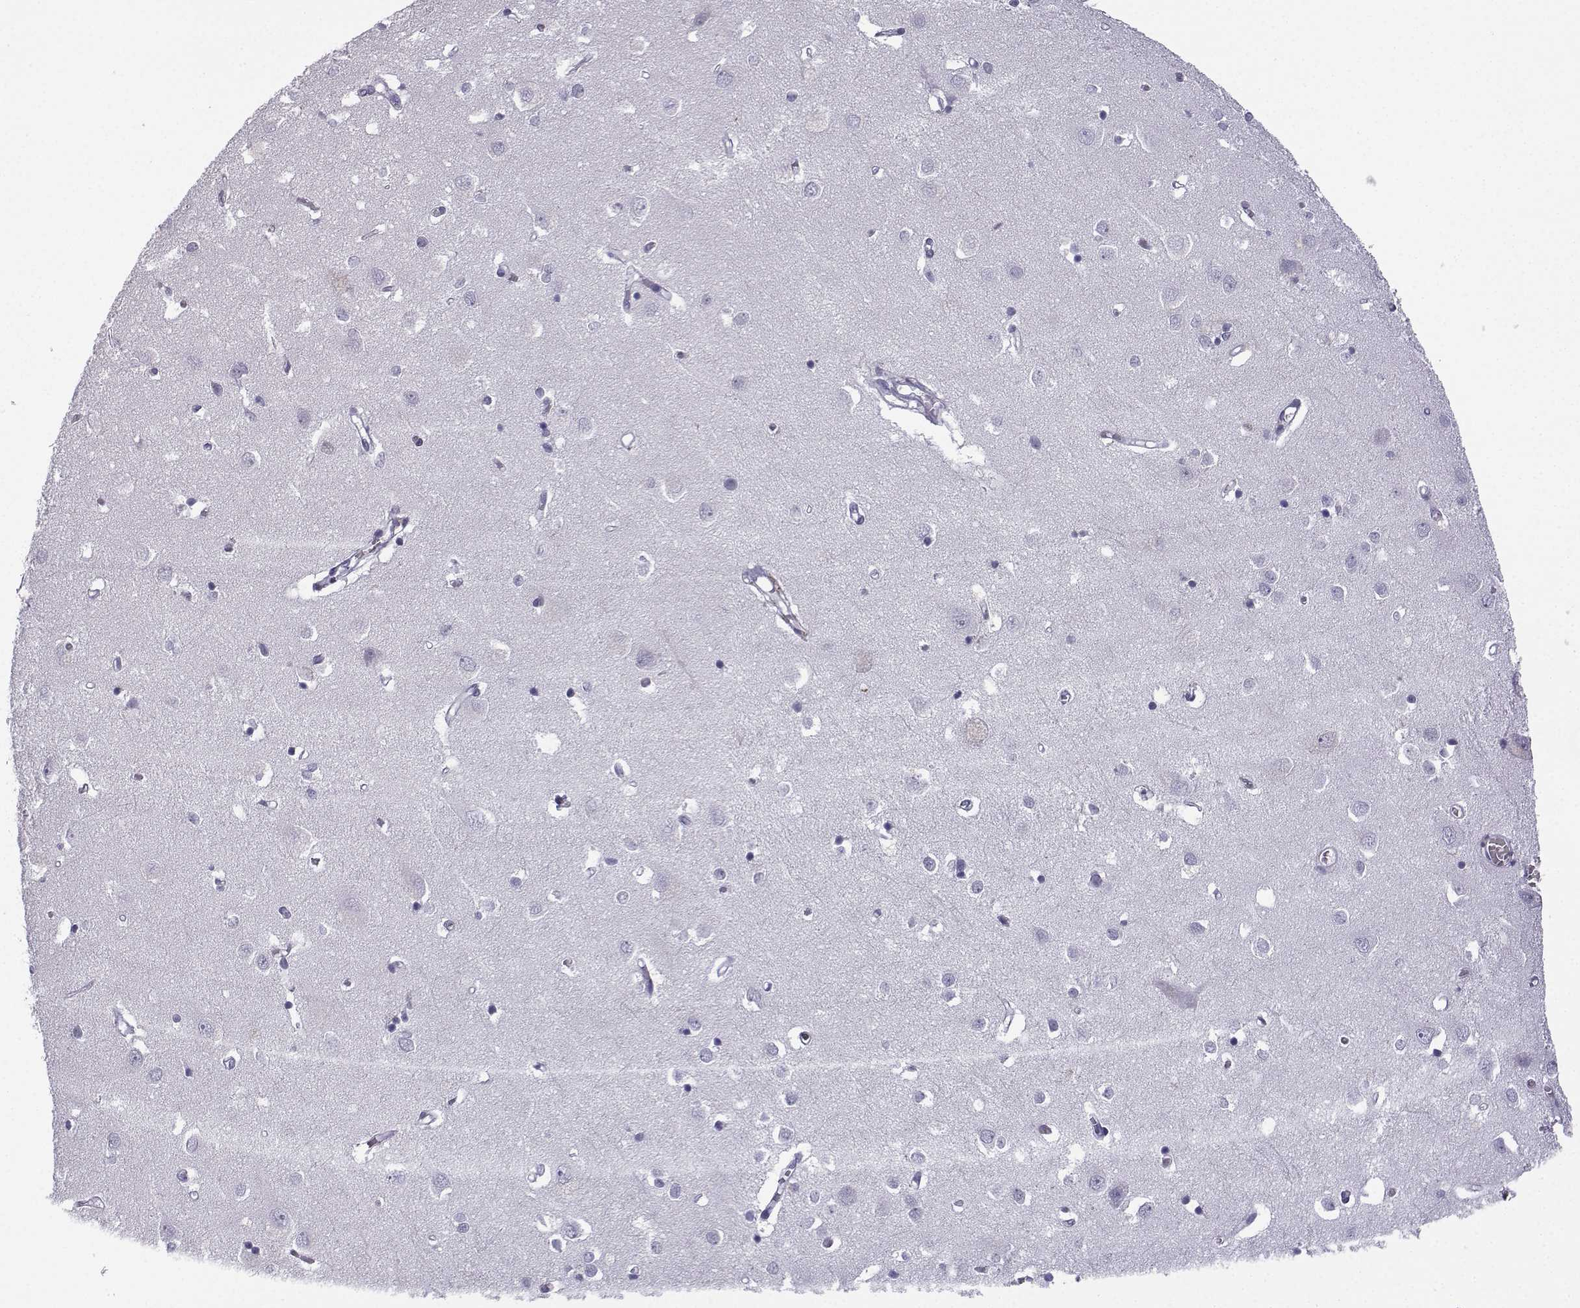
{"staining": {"intensity": "negative", "quantity": "none", "location": "none"}, "tissue": "cerebral cortex", "cell_type": "Endothelial cells", "image_type": "normal", "snomed": [{"axis": "morphology", "description": "Normal tissue, NOS"}, {"axis": "topography", "description": "Cerebral cortex"}], "caption": "The photomicrograph reveals no significant positivity in endothelial cells of cerebral cortex. The staining is performed using DAB brown chromogen with nuclei counter-stained in using hematoxylin.", "gene": "MRGBP", "patient": {"sex": "male", "age": 70}}